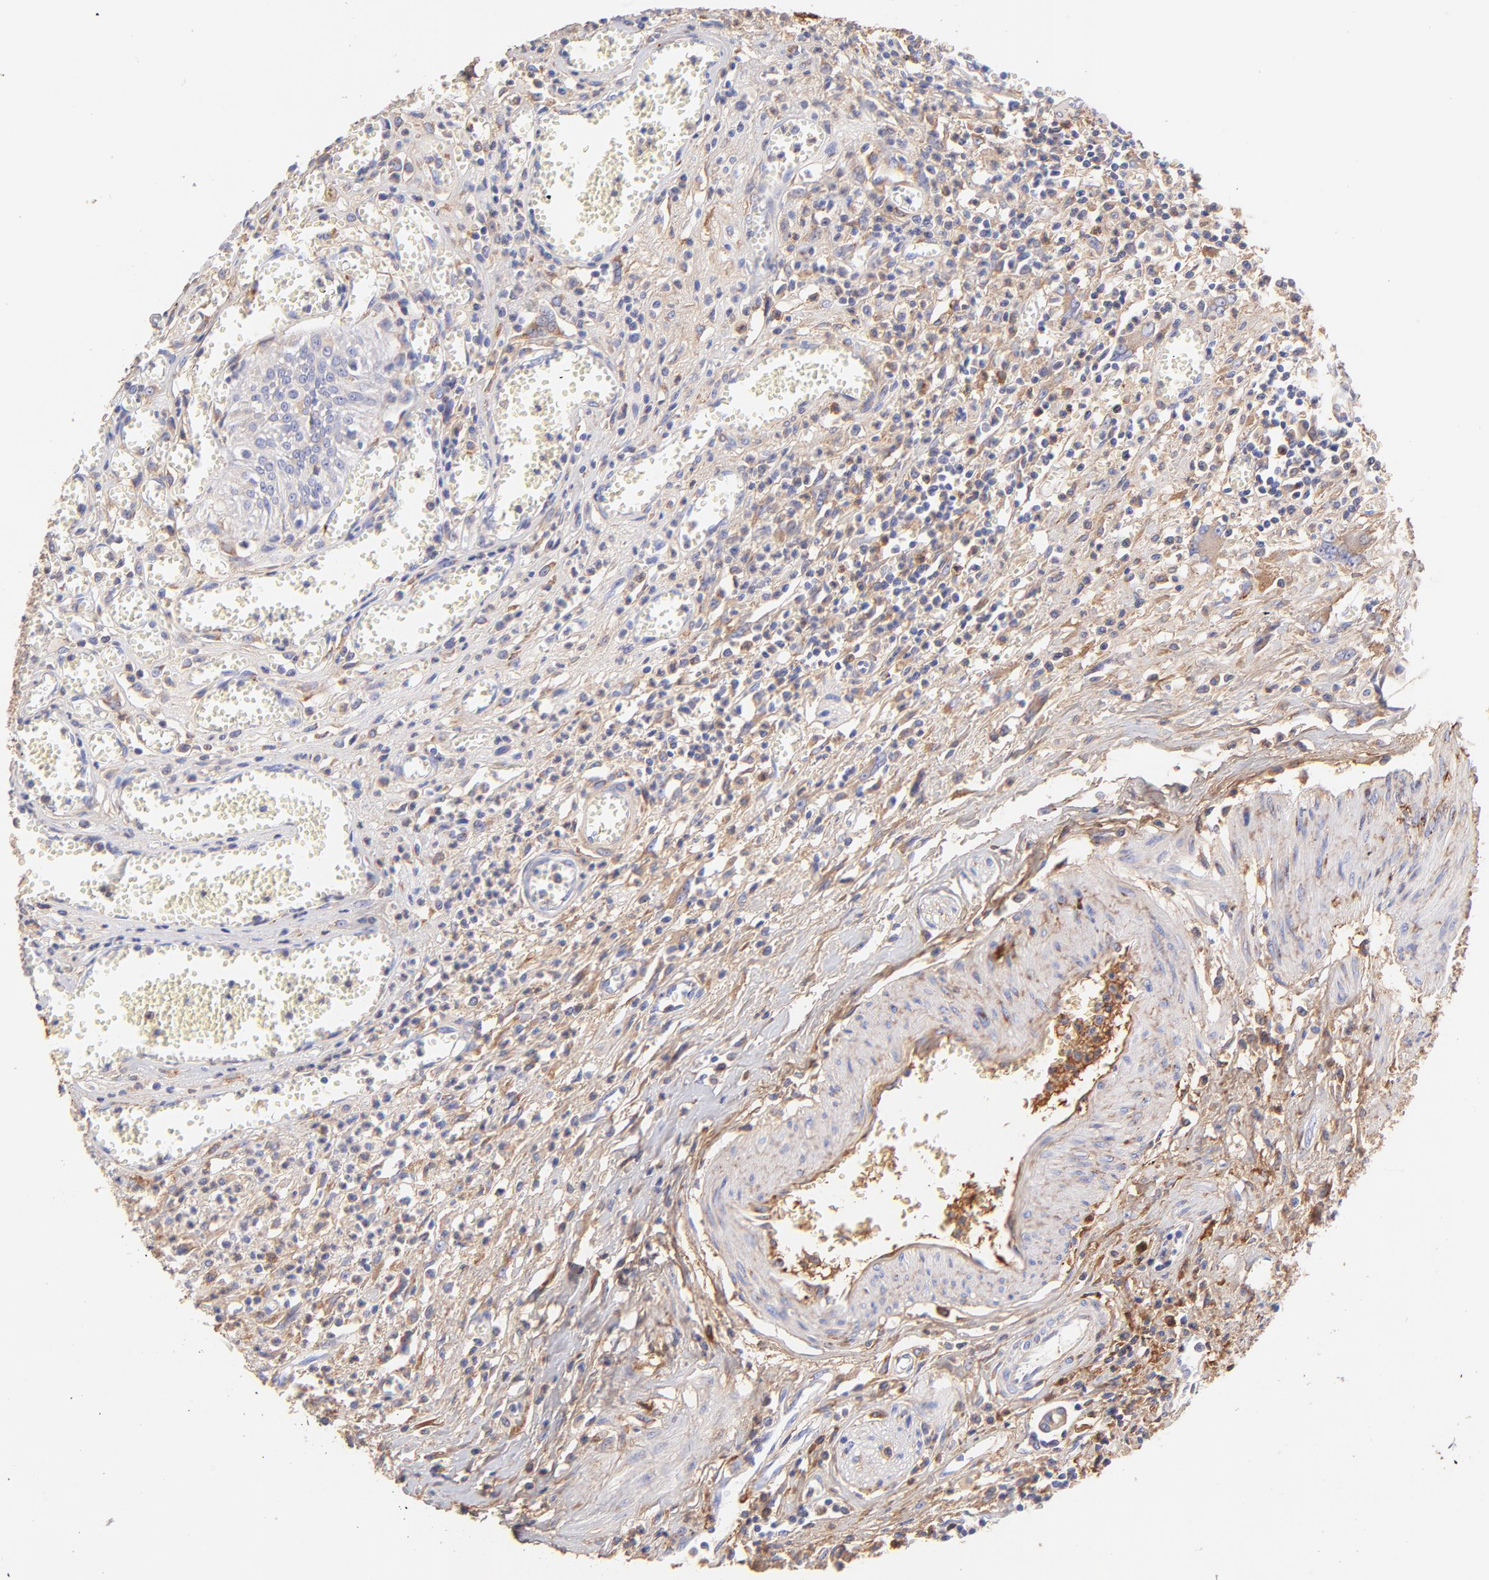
{"staining": {"intensity": "moderate", "quantity": ">75%", "location": "cytoplasmic/membranous"}, "tissue": "urothelial cancer", "cell_type": "Tumor cells", "image_type": "cancer", "snomed": [{"axis": "morphology", "description": "Urothelial carcinoma, High grade"}, {"axis": "topography", "description": "Urinary bladder"}], "caption": "Protein expression analysis of human urothelial carcinoma (high-grade) reveals moderate cytoplasmic/membranous expression in about >75% of tumor cells. The staining is performed using DAB brown chromogen to label protein expression. The nuclei are counter-stained blue using hematoxylin.", "gene": "BGN", "patient": {"sex": "male", "age": 66}}